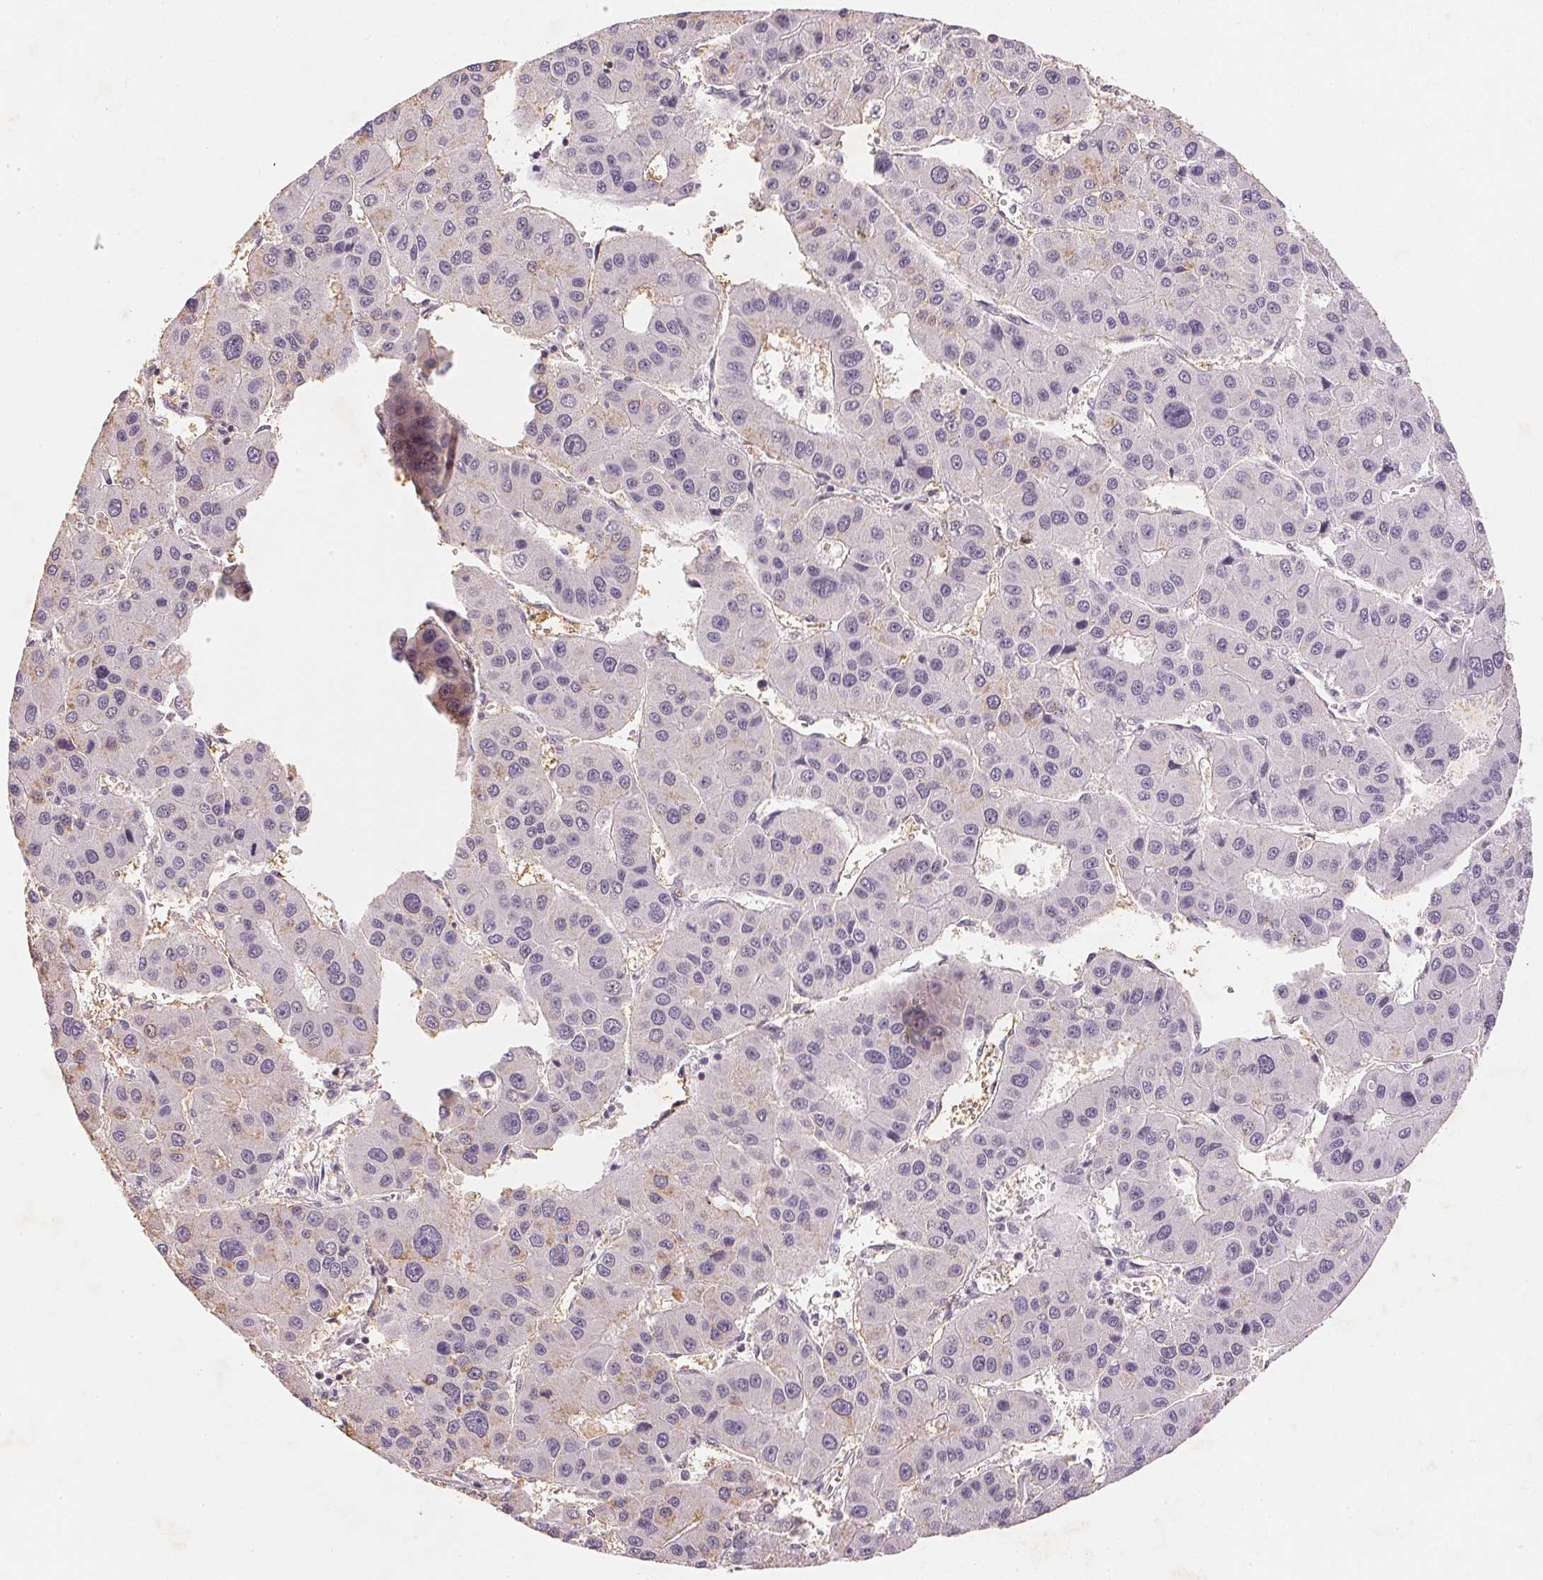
{"staining": {"intensity": "weak", "quantity": "<25%", "location": "cytoplasmic/membranous"}, "tissue": "liver cancer", "cell_type": "Tumor cells", "image_type": "cancer", "snomed": [{"axis": "morphology", "description": "Carcinoma, Hepatocellular, NOS"}, {"axis": "topography", "description": "Liver"}], "caption": "Protein analysis of liver cancer (hepatocellular carcinoma) displays no significant staining in tumor cells.", "gene": "SMTN", "patient": {"sex": "male", "age": 73}}